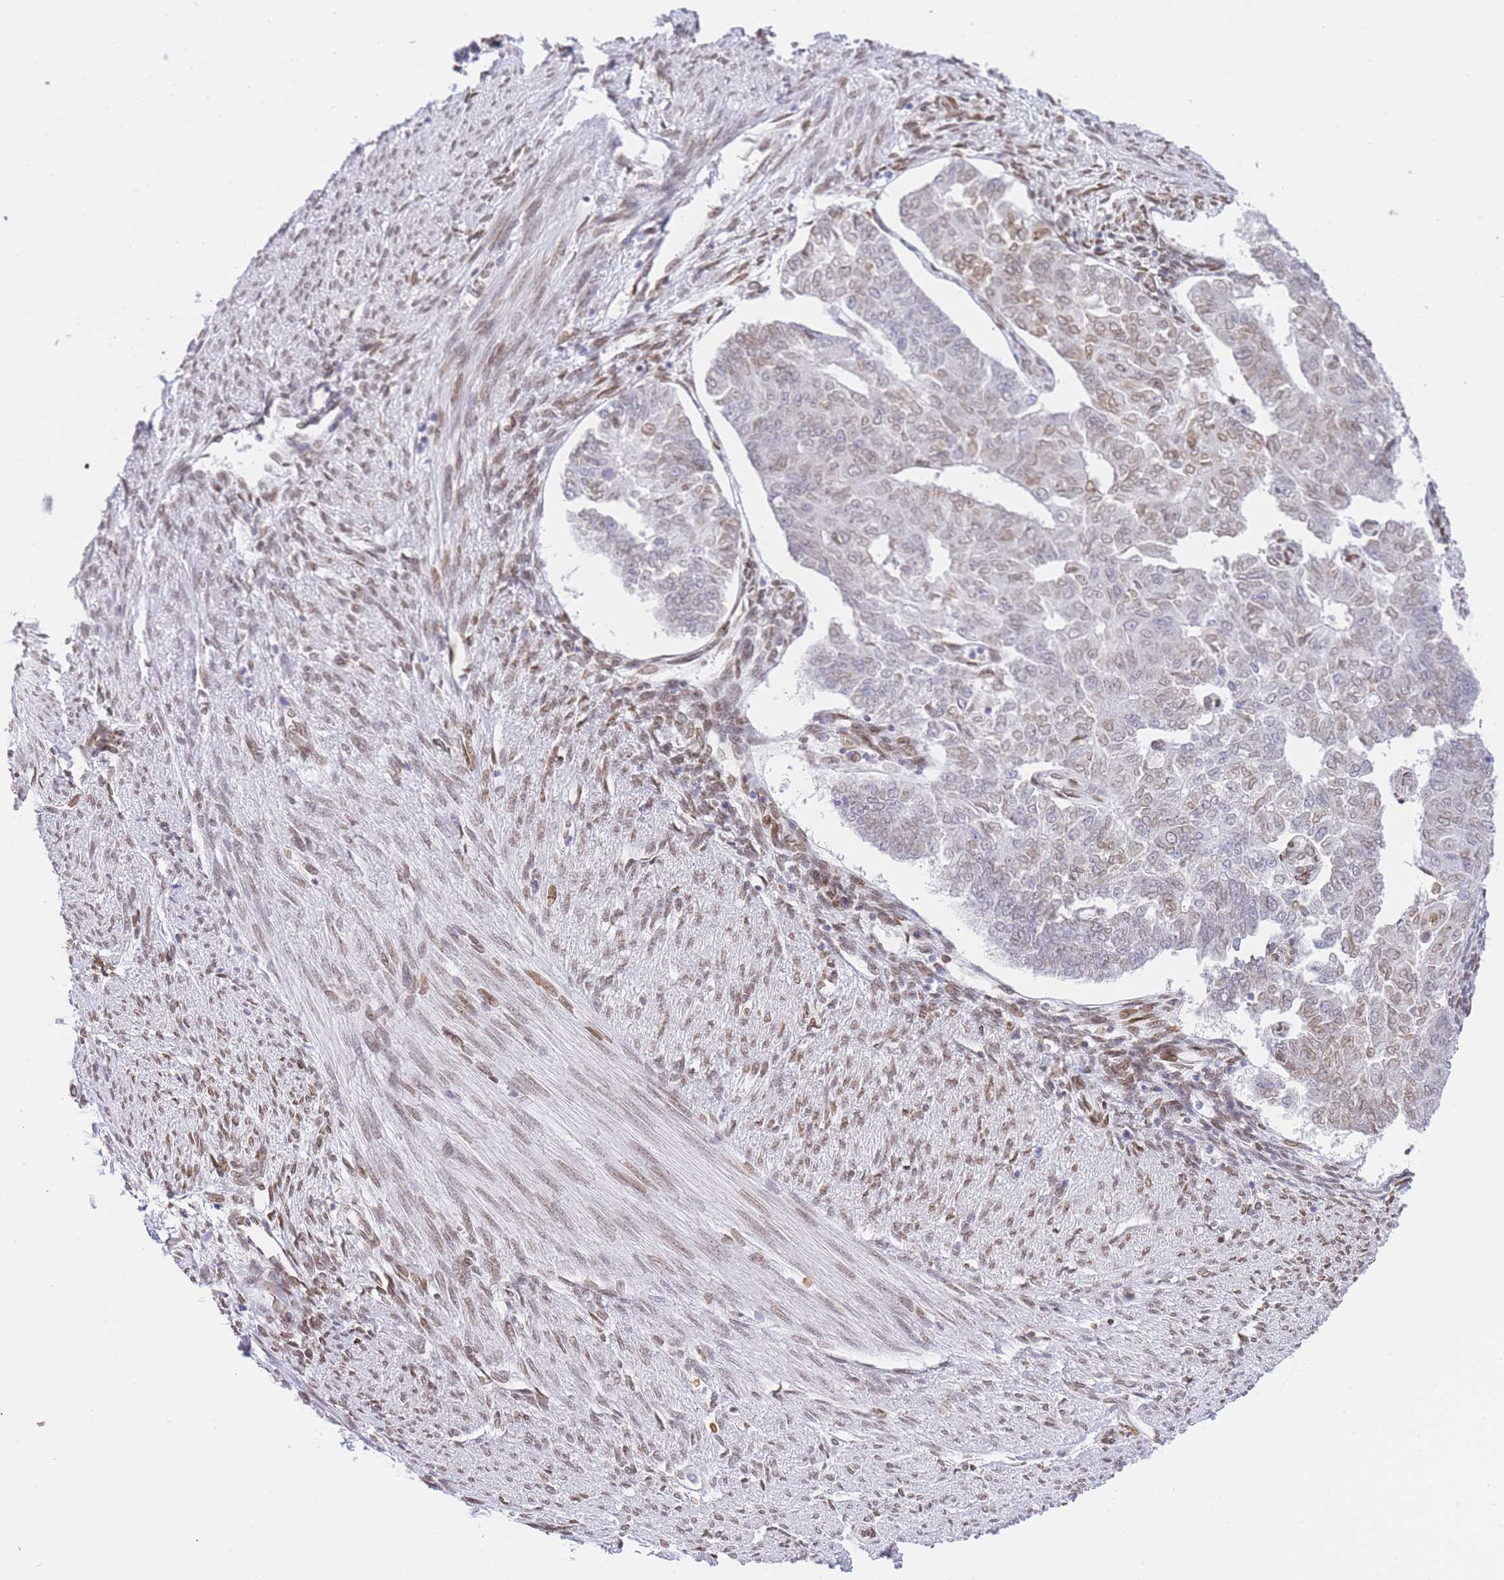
{"staining": {"intensity": "moderate", "quantity": "25%-75%", "location": "nuclear"}, "tissue": "endometrial cancer", "cell_type": "Tumor cells", "image_type": "cancer", "snomed": [{"axis": "morphology", "description": "Adenocarcinoma, NOS"}, {"axis": "topography", "description": "Endometrium"}], "caption": "The photomicrograph exhibits staining of endometrial cancer (adenocarcinoma), revealing moderate nuclear protein staining (brown color) within tumor cells.", "gene": "OR10AD1", "patient": {"sex": "female", "age": 32}}